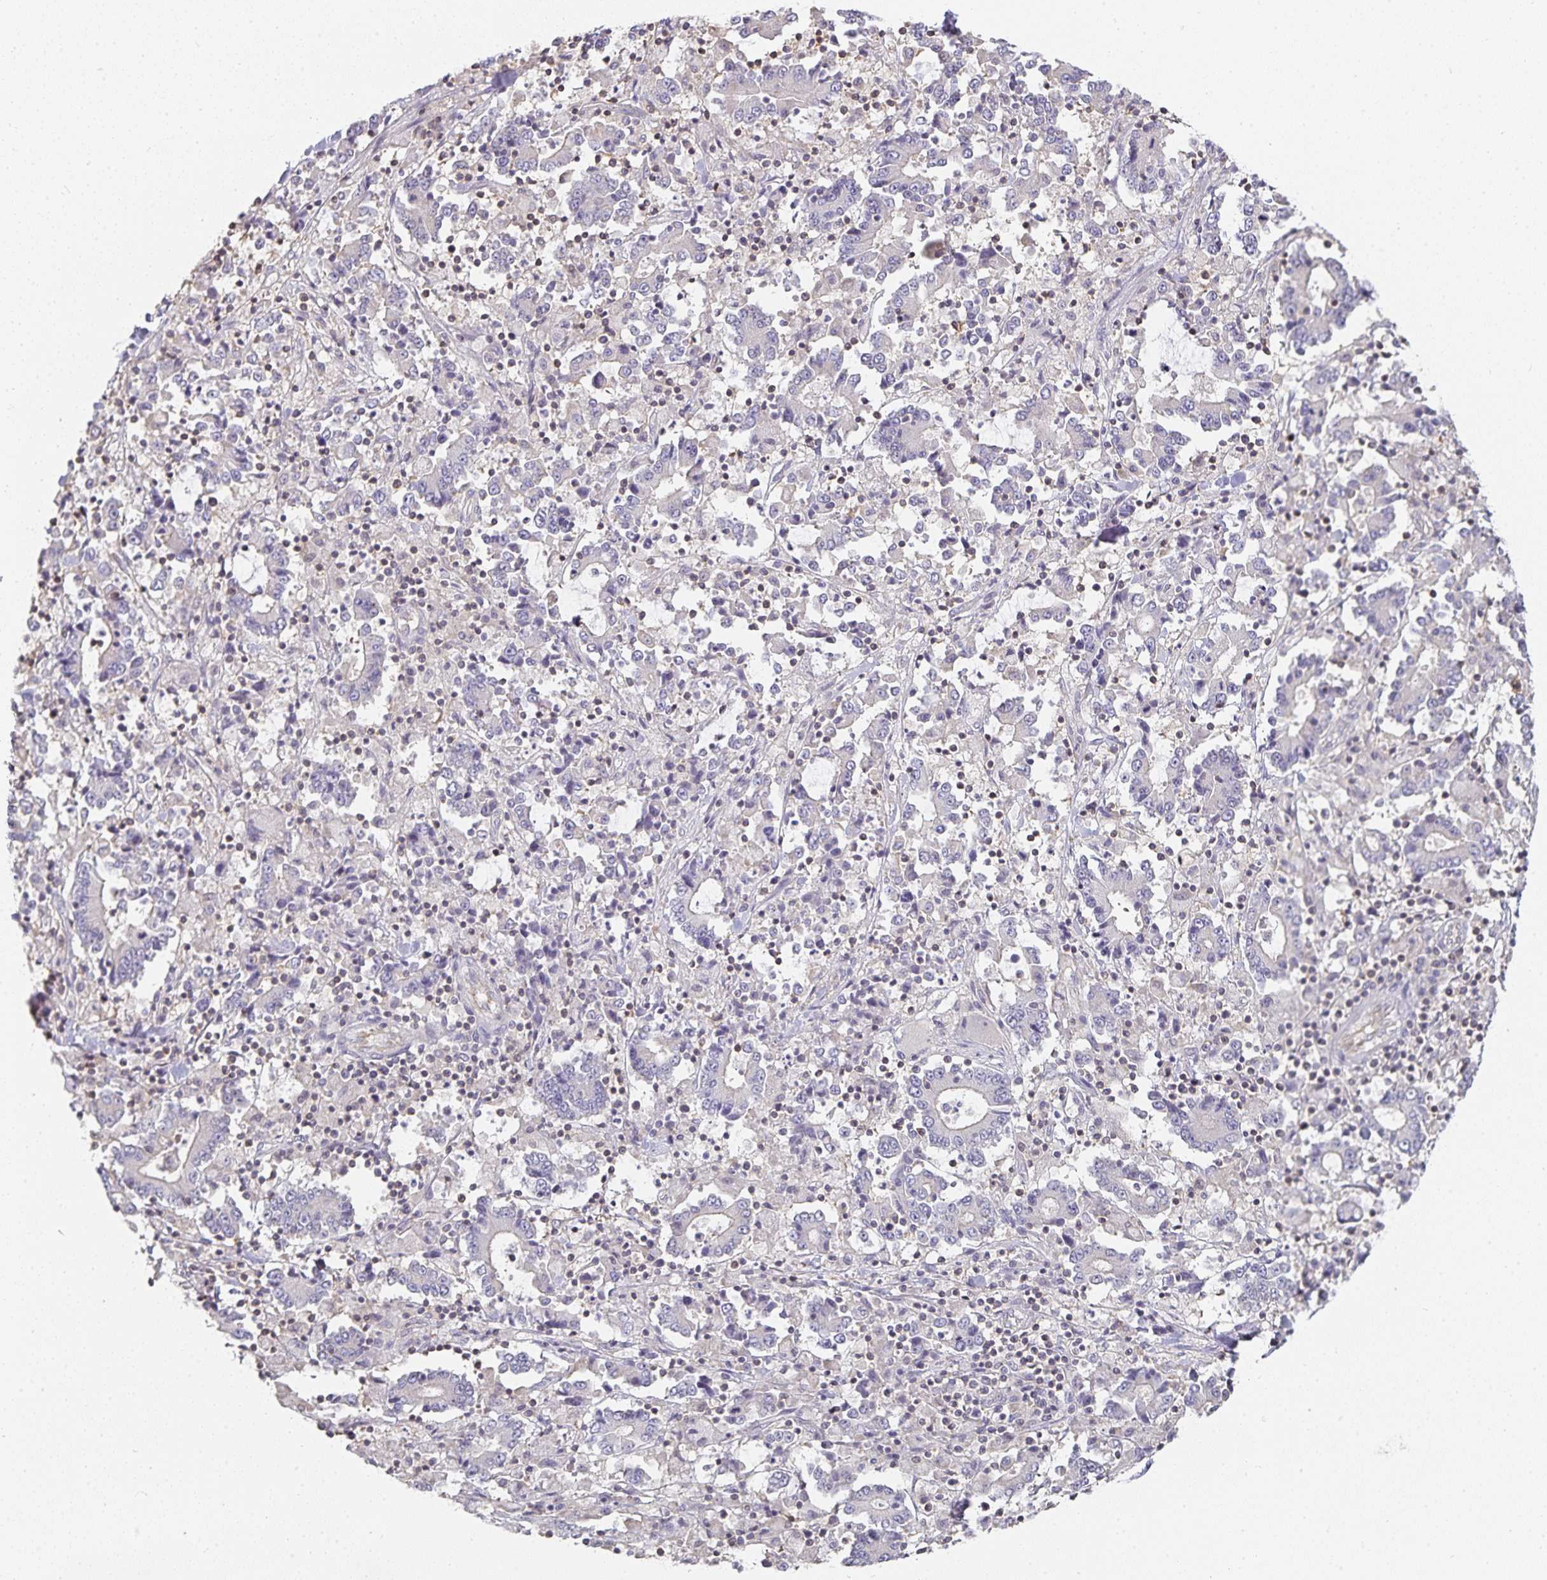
{"staining": {"intensity": "negative", "quantity": "none", "location": "none"}, "tissue": "stomach cancer", "cell_type": "Tumor cells", "image_type": "cancer", "snomed": [{"axis": "morphology", "description": "Adenocarcinoma, NOS"}, {"axis": "topography", "description": "Stomach, upper"}], "caption": "High power microscopy photomicrograph of an immunohistochemistry (IHC) histopathology image of stomach cancer (adenocarcinoma), revealing no significant staining in tumor cells. (DAB immunohistochemistry with hematoxylin counter stain).", "gene": "GATA3", "patient": {"sex": "male", "age": 68}}